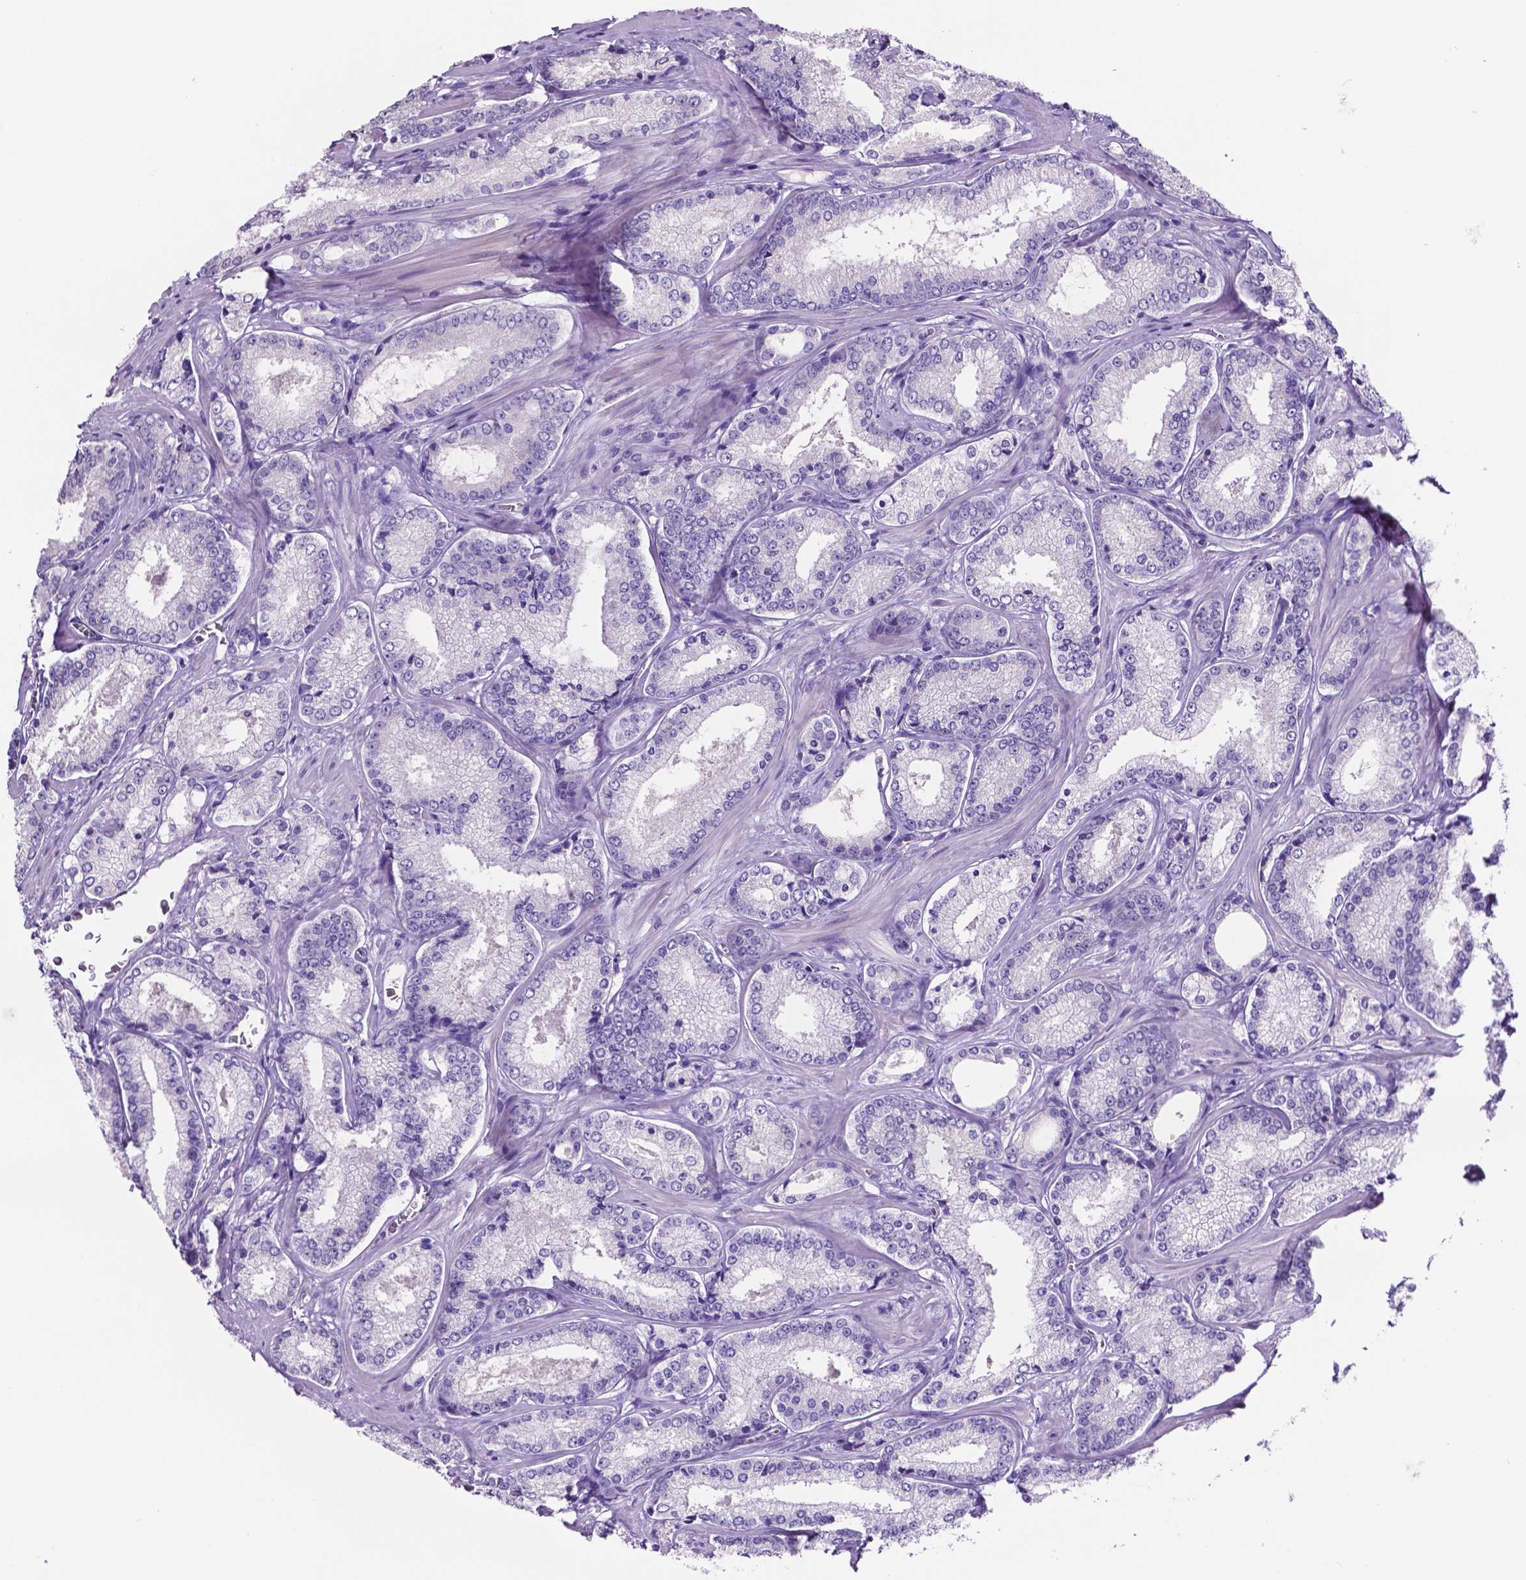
{"staining": {"intensity": "negative", "quantity": "none", "location": "none"}, "tissue": "prostate cancer", "cell_type": "Tumor cells", "image_type": "cancer", "snomed": [{"axis": "morphology", "description": "Adenocarcinoma, Low grade"}, {"axis": "topography", "description": "Prostate"}], "caption": "Tumor cells are negative for brown protein staining in prostate low-grade adenocarcinoma.", "gene": "SLC22A2", "patient": {"sex": "male", "age": 56}}